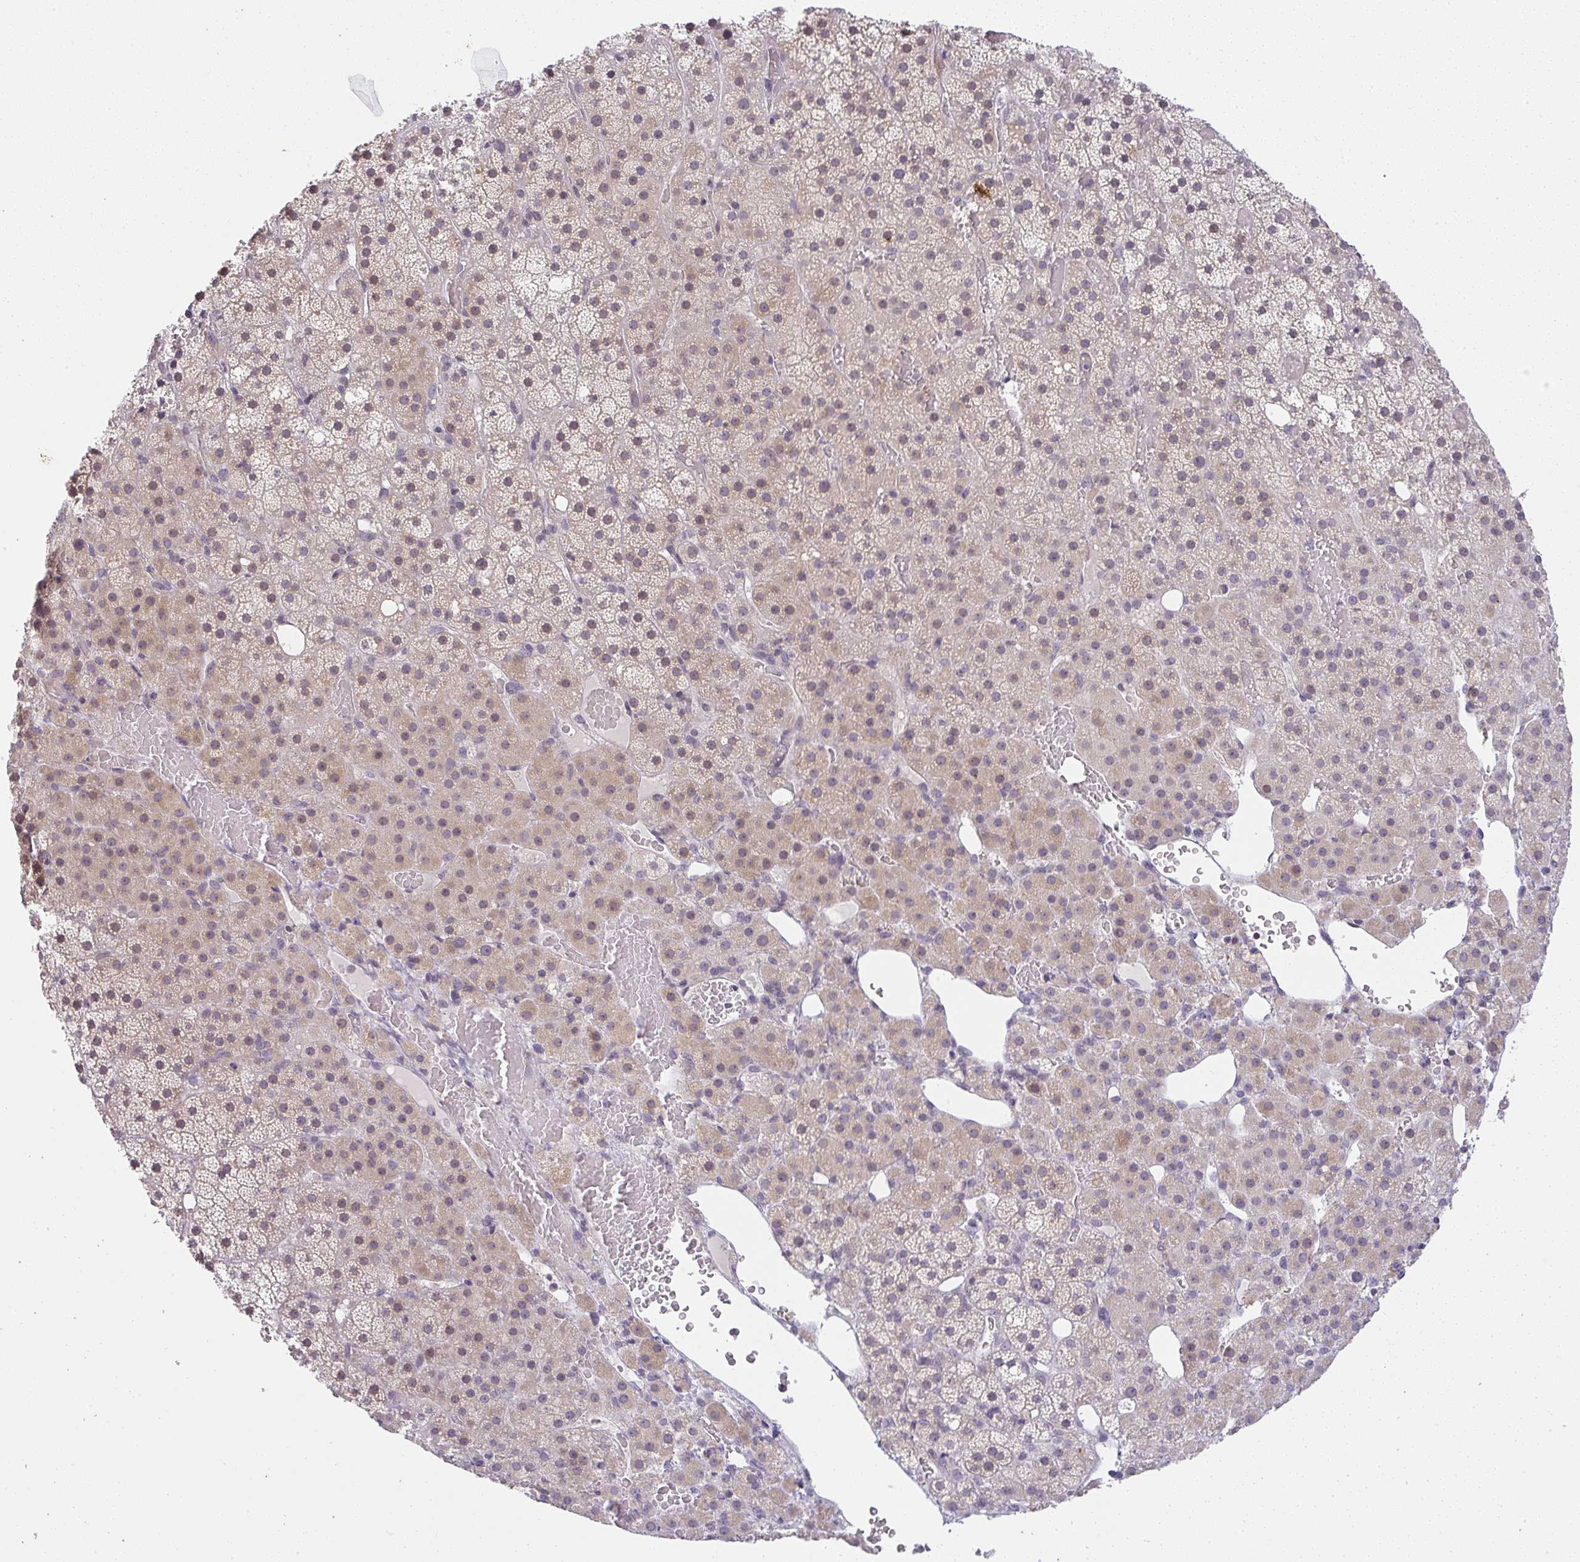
{"staining": {"intensity": "weak", "quantity": "25%-75%", "location": "cytoplasmic/membranous"}, "tissue": "adrenal gland", "cell_type": "Glandular cells", "image_type": "normal", "snomed": [{"axis": "morphology", "description": "Normal tissue, NOS"}, {"axis": "topography", "description": "Adrenal gland"}], "caption": "Weak cytoplasmic/membranous protein expression is seen in approximately 25%-75% of glandular cells in adrenal gland. (DAB = brown stain, brightfield microscopy at high magnification).", "gene": "CACNA1S", "patient": {"sex": "male", "age": 53}}